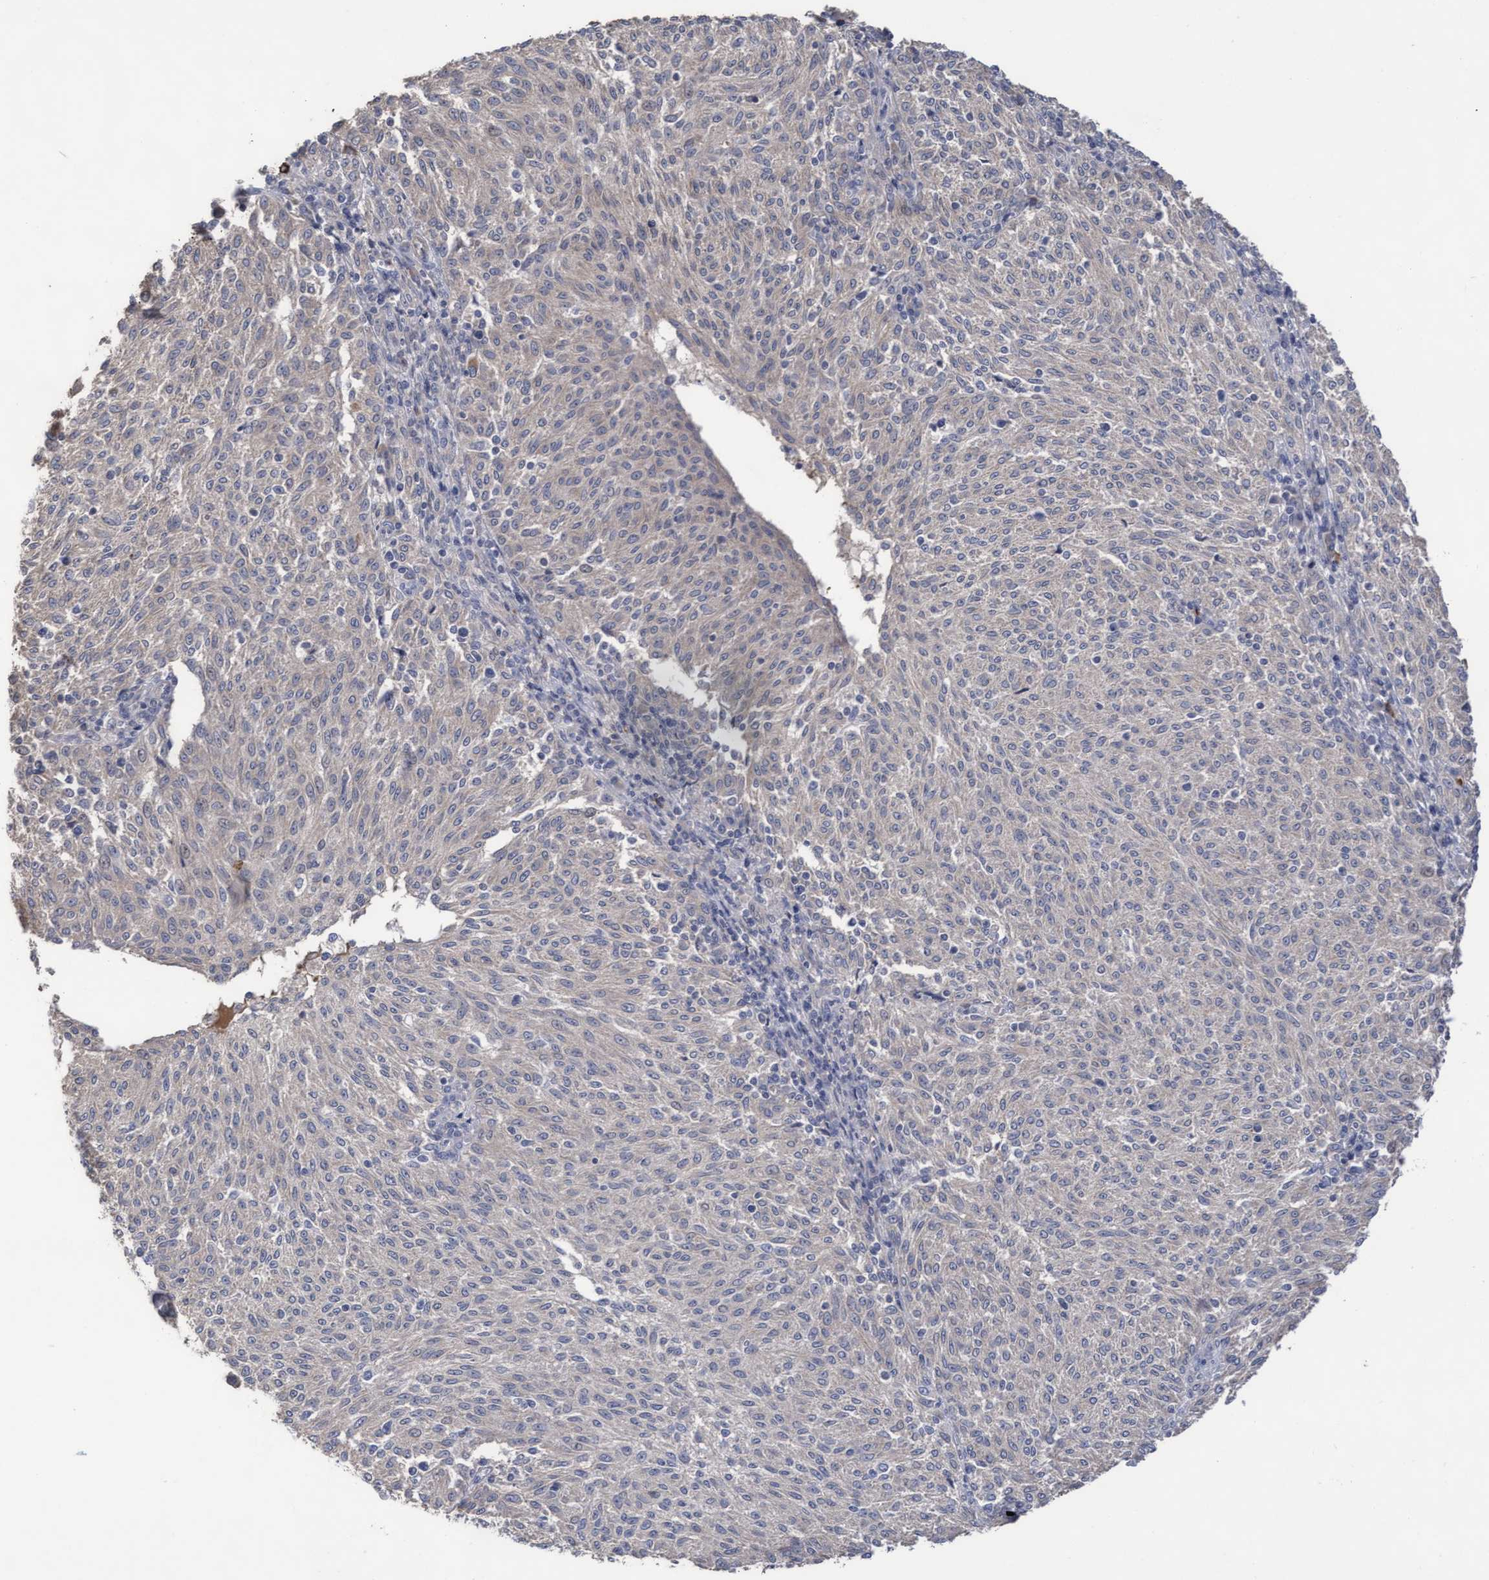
{"staining": {"intensity": "negative", "quantity": "none", "location": "none"}, "tissue": "melanoma", "cell_type": "Tumor cells", "image_type": "cancer", "snomed": [{"axis": "morphology", "description": "Malignant melanoma, NOS"}, {"axis": "topography", "description": "Skin"}], "caption": "DAB immunohistochemical staining of melanoma reveals no significant expression in tumor cells.", "gene": "KRT24", "patient": {"sex": "female", "age": 72}}